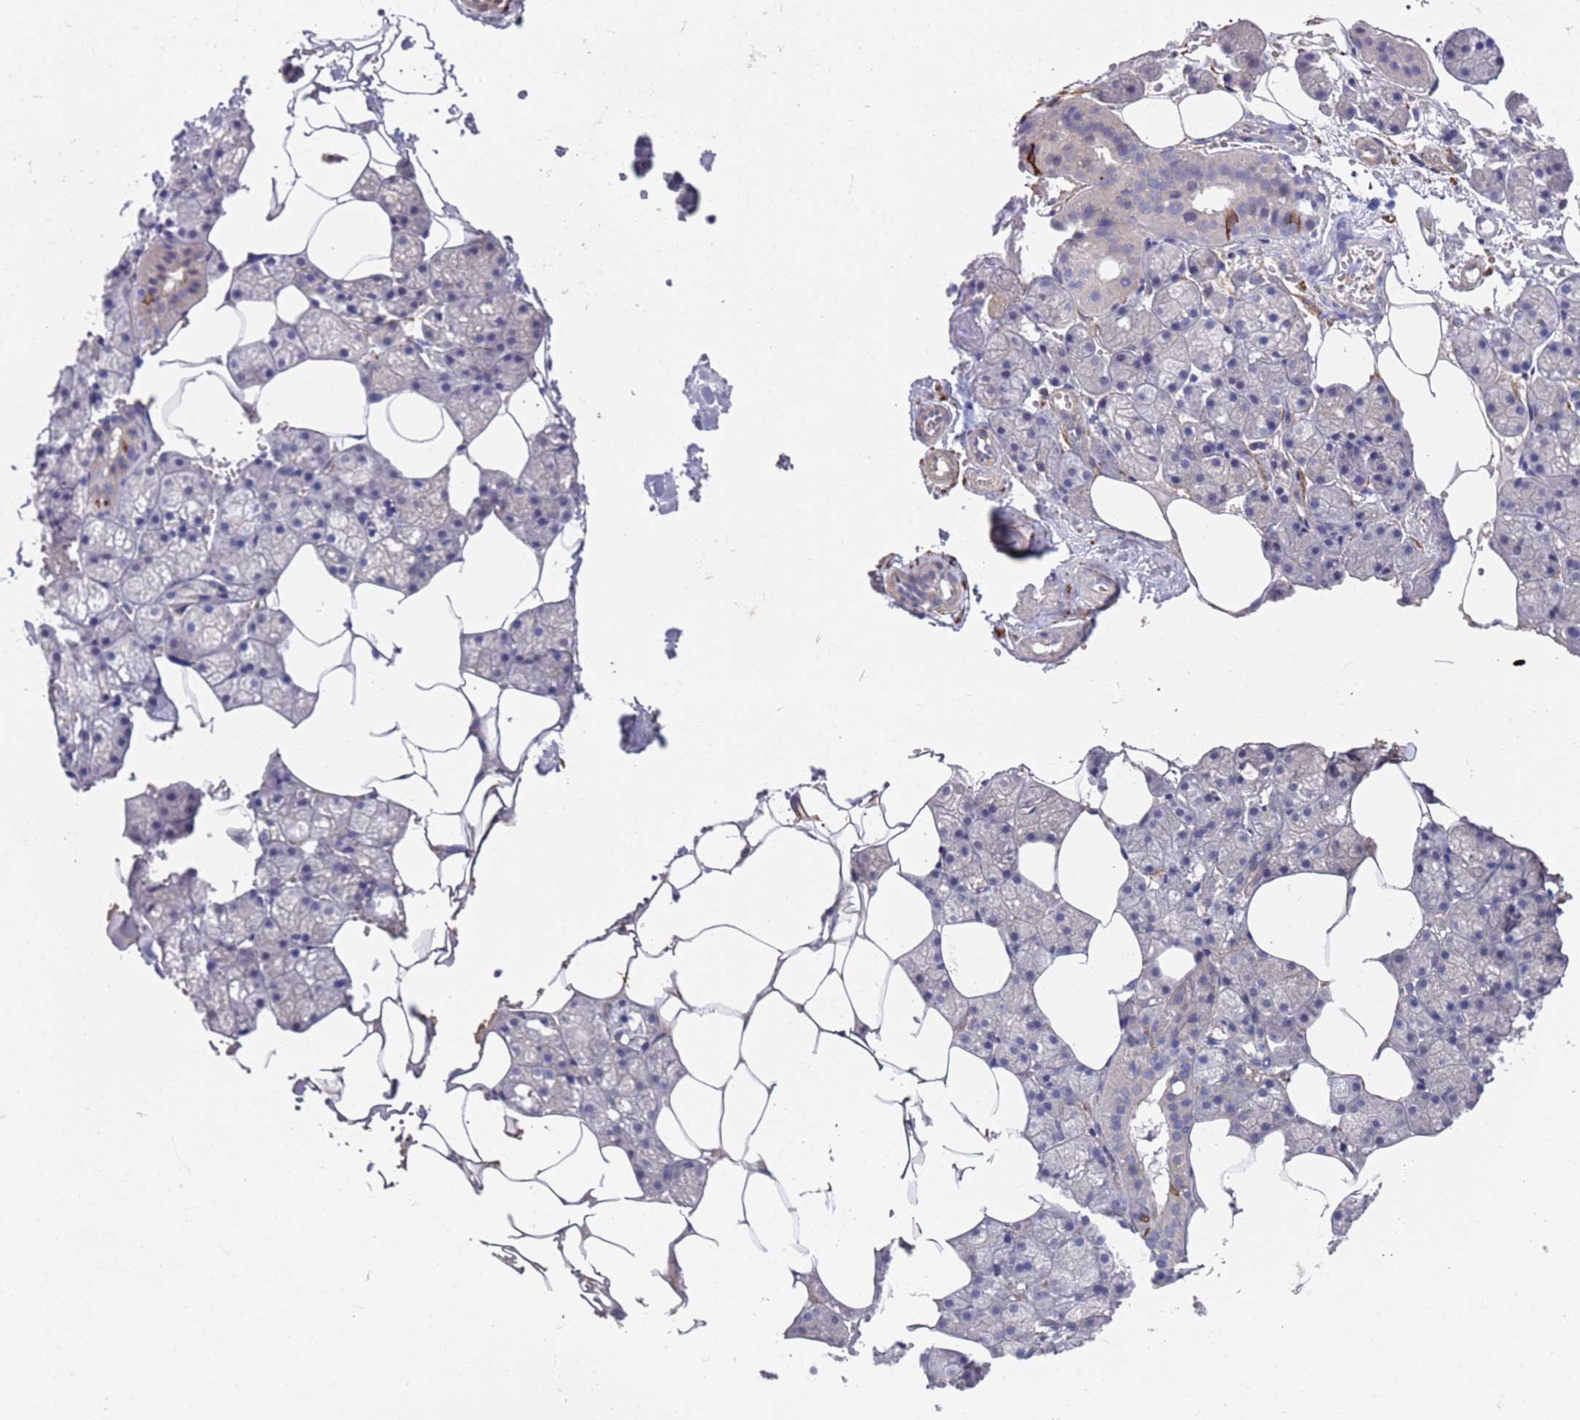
{"staining": {"intensity": "negative", "quantity": "none", "location": "none"}, "tissue": "salivary gland", "cell_type": "Glandular cells", "image_type": "normal", "snomed": [{"axis": "morphology", "description": "Normal tissue, NOS"}, {"axis": "topography", "description": "Salivary gland"}], "caption": "Immunohistochemistry histopathology image of benign human salivary gland stained for a protein (brown), which demonstrates no staining in glandular cells. Brightfield microscopy of immunohistochemistry stained with DAB (3,3'-diaminobenzidine) (brown) and hematoxylin (blue), captured at high magnification.", "gene": "ANK2", "patient": {"sex": "male", "age": 62}}